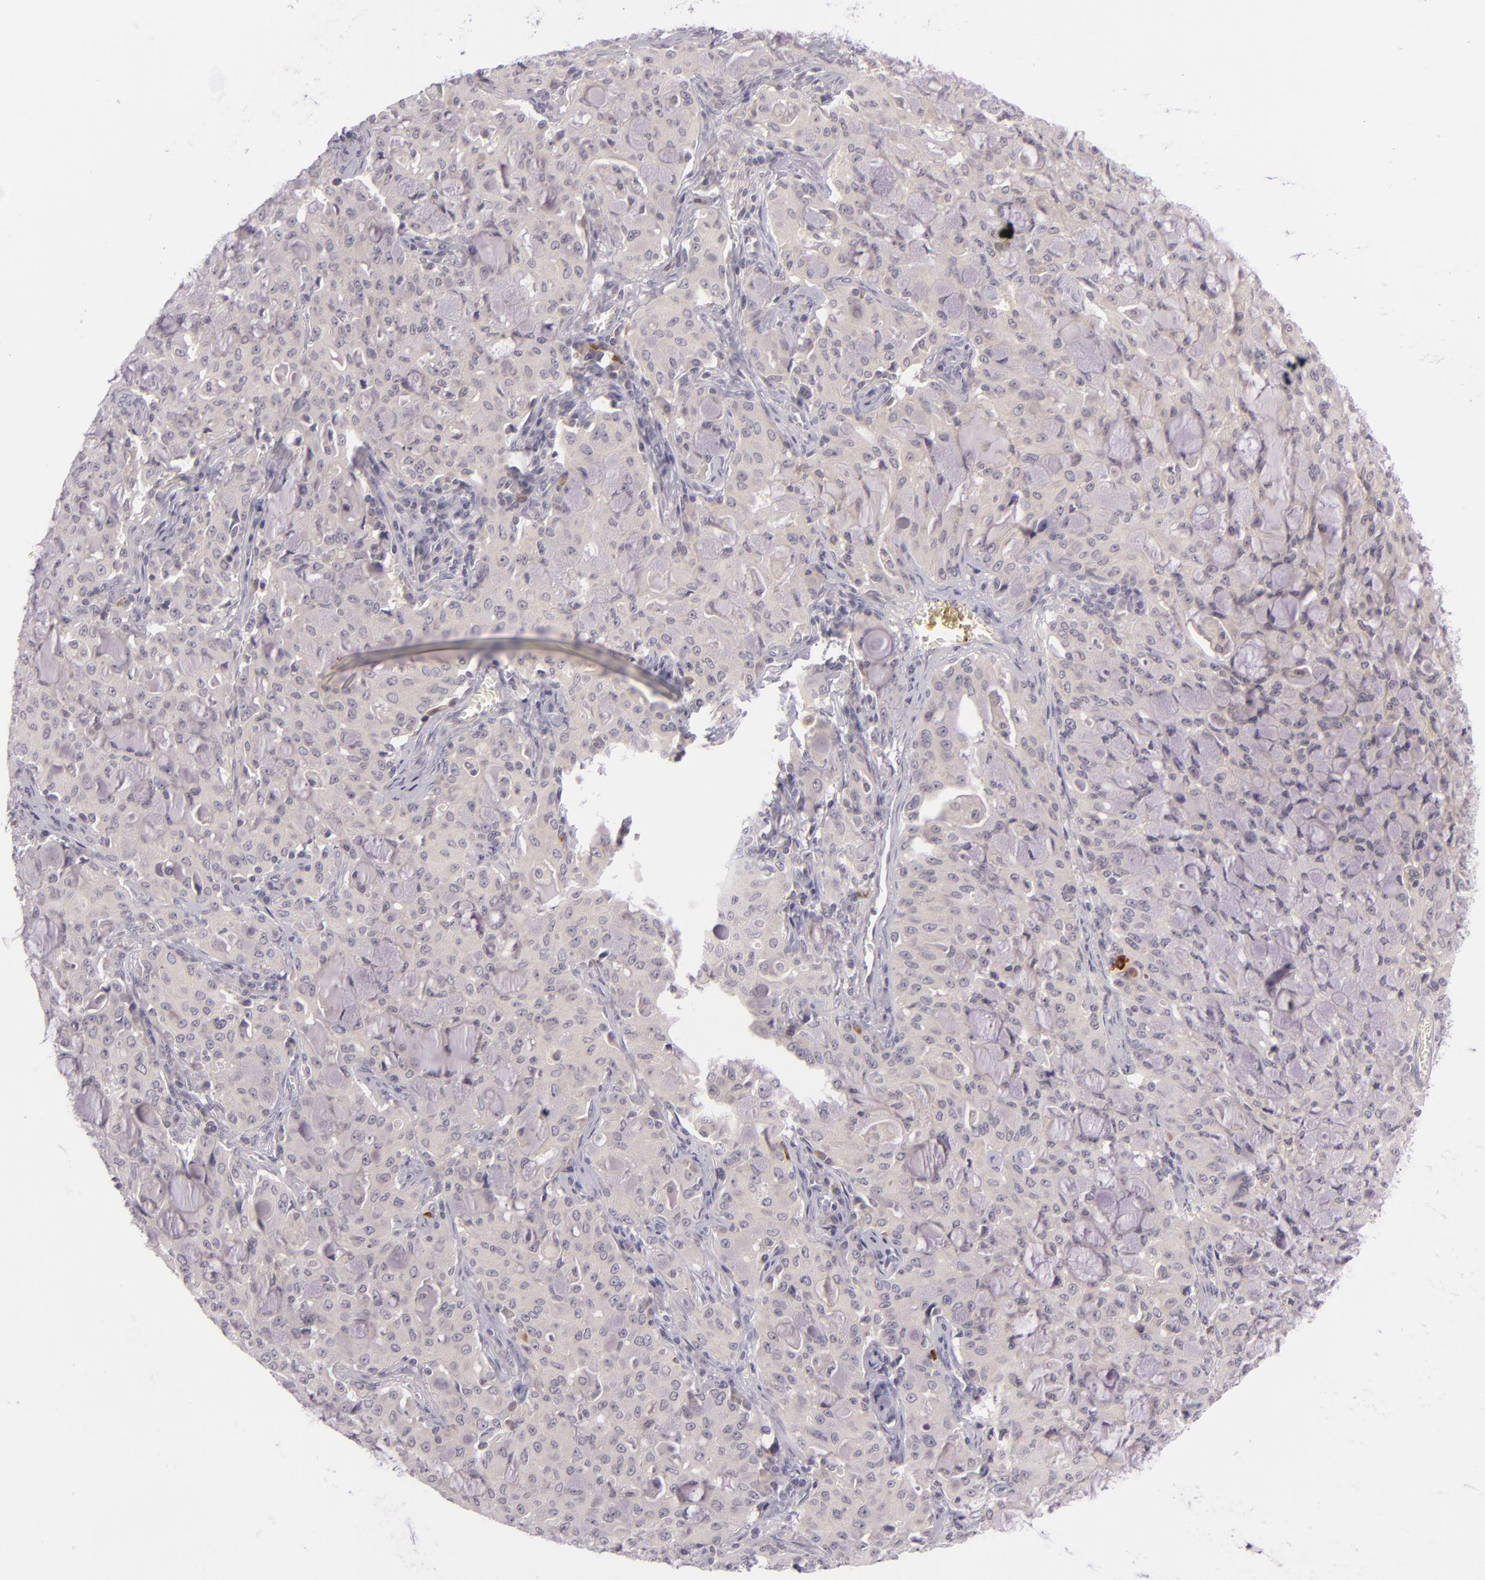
{"staining": {"intensity": "negative", "quantity": "none", "location": "none"}, "tissue": "lung cancer", "cell_type": "Tumor cells", "image_type": "cancer", "snomed": [{"axis": "morphology", "description": "Adenocarcinoma, NOS"}, {"axis": "topography", "description": "Lung"}], "caption": "High magnification brightfield microscopy of adenocarcinoma (lung) stained with DAB (3,3'-diaminobenzidine) (brown) and counterstained with hematoxylin (blue): tumor cells show no significant expression.", "gene": "DAG1", "patient": {"sex": "female", "age": 44}}